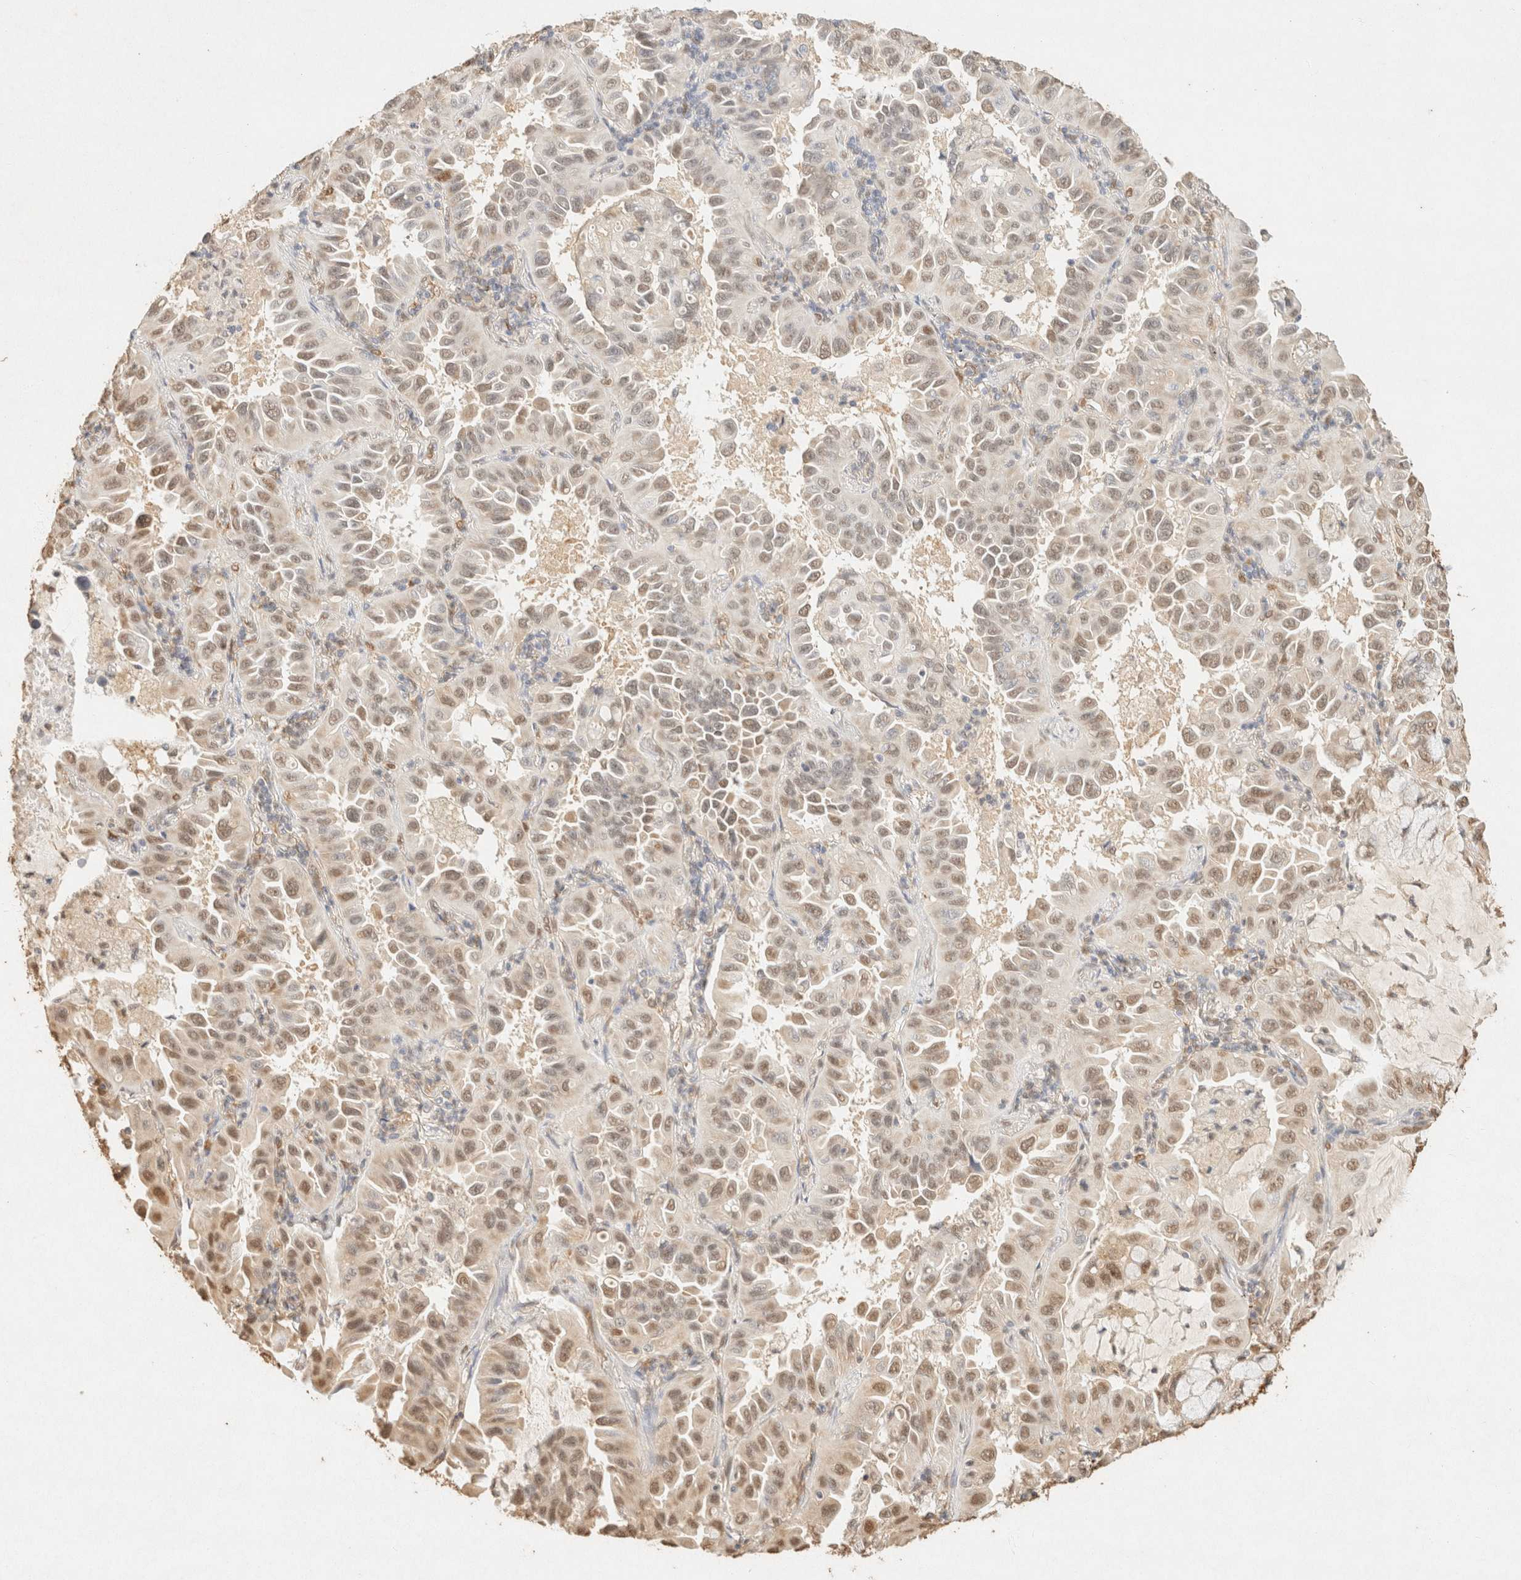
{"staining": {"intensity": "moderate", "quantity": "25%-75%", "location": "nuclear"}, "tissue": "lung cancer", "cell_type": "Tumor cells", "image_type": "cancer", "snomed": [{"axis": "morphology", "description": "Adenocarcinoma, NOS"}, {"axis": "topography", "description": "Lung"}], "caption": "Protein analysis of lung cancer tissue exhibits moderate nuclear positivity in approximately 25%-75% of tumor cells.", "gene": "S100A13", "patient": {"sex": "male", "age": 64}}